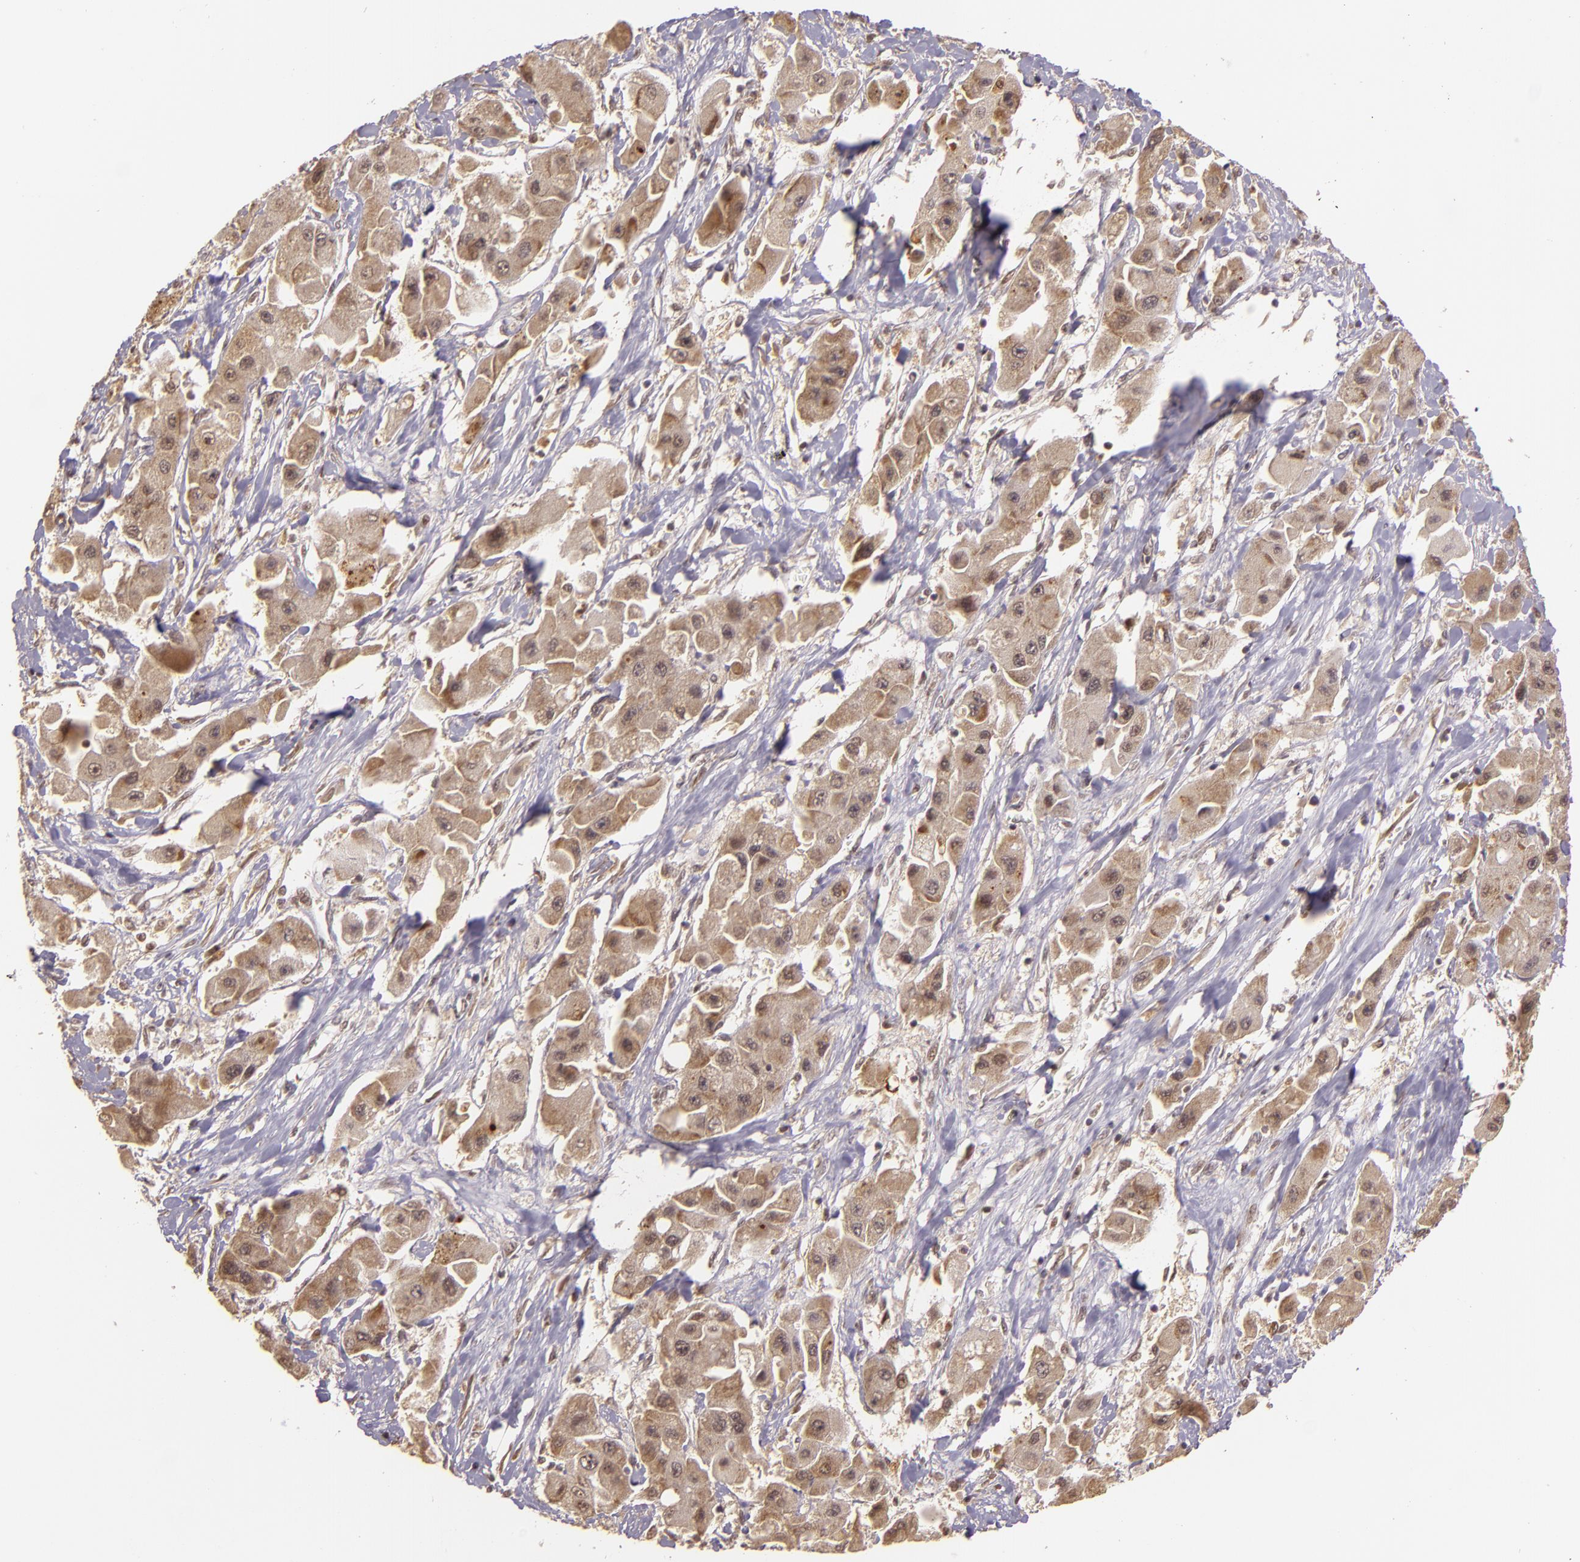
{"staining": {"intensity": "moderate", "quantity": ">75%", "location": "cytoplasmic/membranous"}, "tissue": "liver cancer", "cell_type": "Tumor cells", "image_type": "cancer", "snomed": [{"axis": "morphology", "description": "Carcinoma, Hepatocellular, NOS"}, {"axis": "topography", "description": "Liver"}], "caption": "A photomicrograph of liver cancer stained for a protein exhibits moderate cytoplasmic/membranous brown staining in tumor cells. The staining was performed using DAB (3,3'-diaminobenzidine), with brown indicating positive protein expression. Nuclei are stained blue with hematoxylin.", "gene": "TXNRD2", "patient": {"sex": "male", "age": 24}}